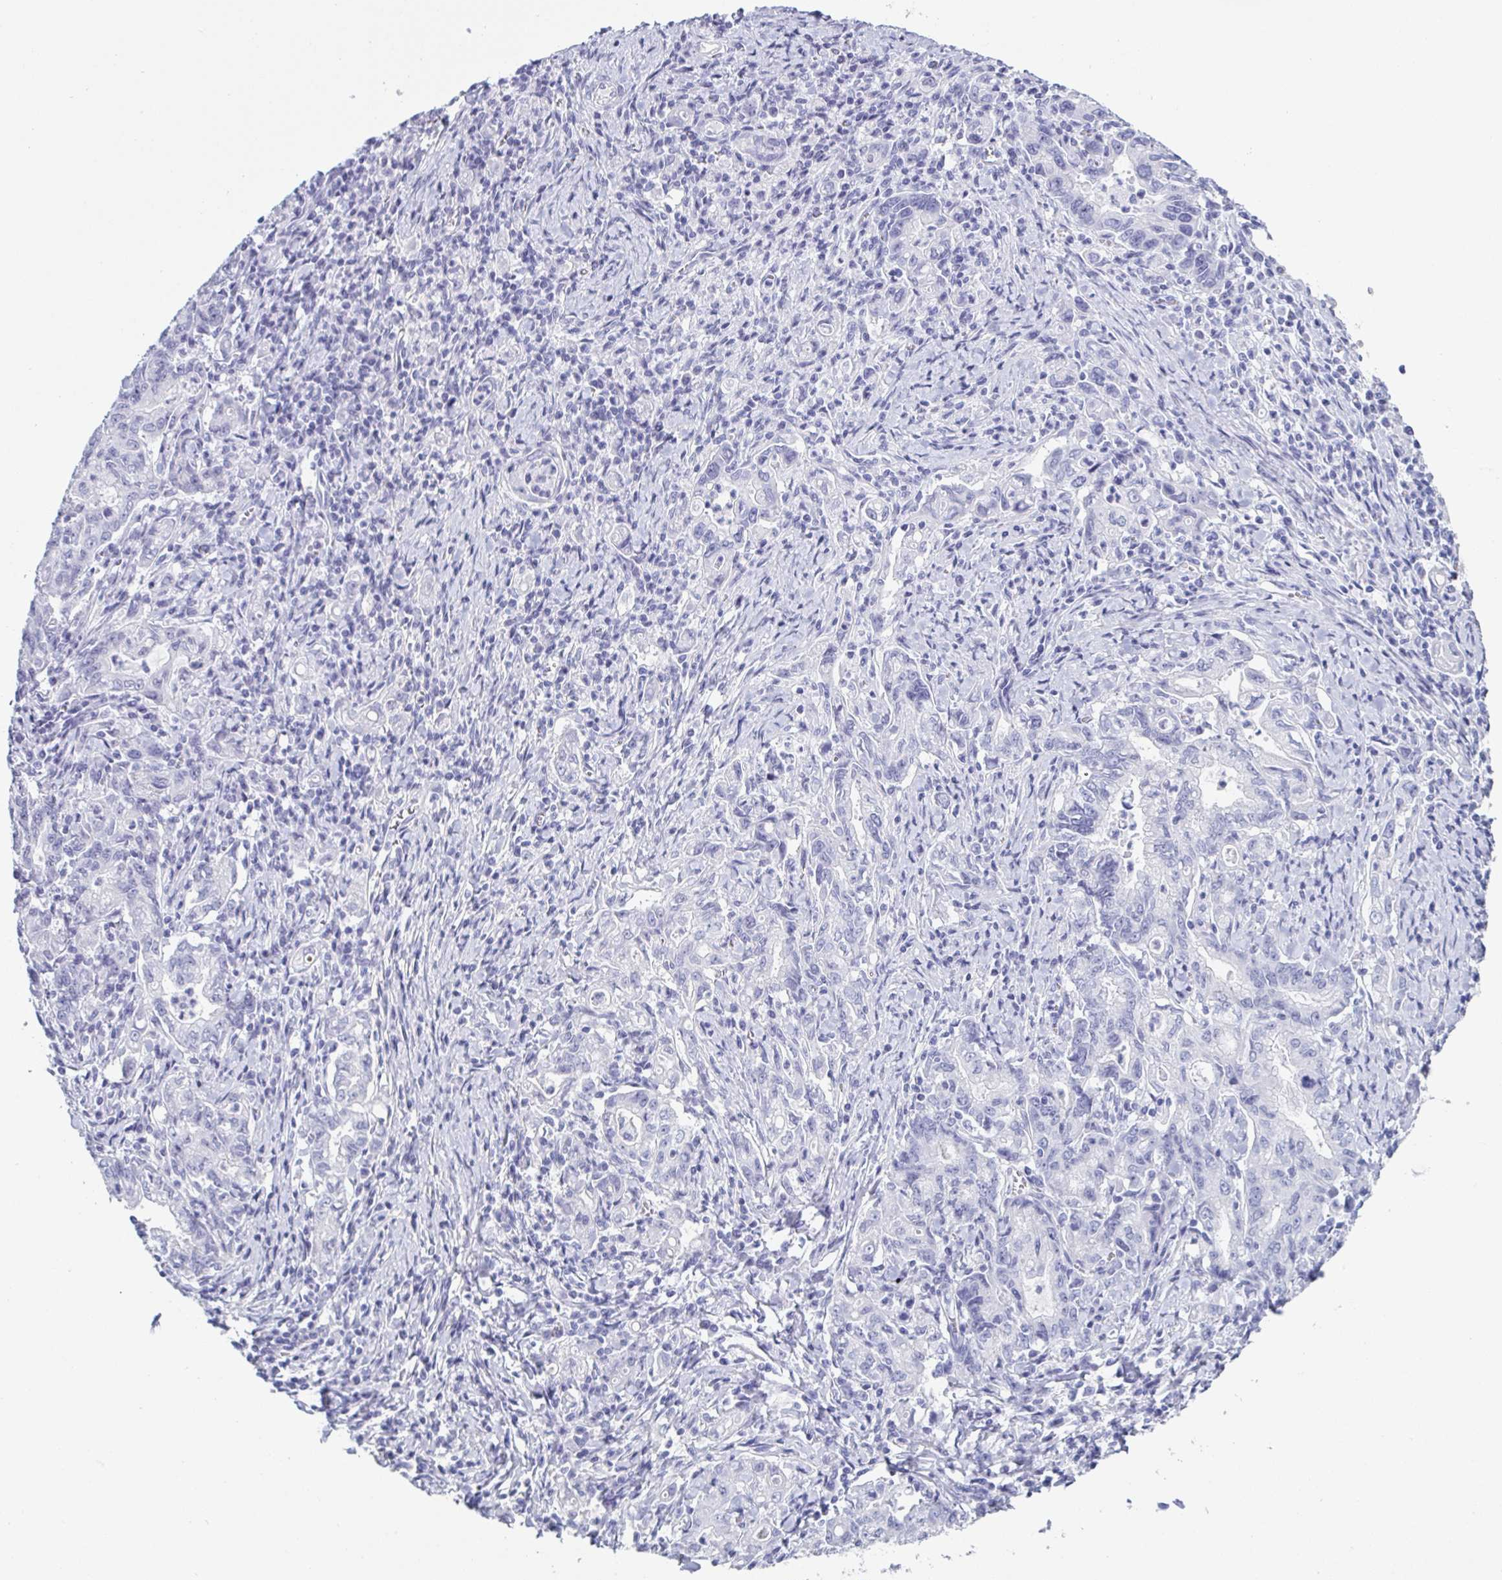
{"staining": {"intensity": "negative", "quantity": "none", "location": "none"}, "tissue": "stomach cancer", "cell_type": "Tumor cells", "image_type": "cancer", "snomed": [{"axis": "morphology", "description": "Adenocarcinoma, NOS"}, {"axis": "topography", "description": "Stomach, upper"}], "caption": "The micrograph demonstrates no staining of tumor cells in stomach adenocarcinoma. (Stains: DAB IHC with hematoxylin counter stain, Microscopy: brightfield microscopy at high magnification).", "gene": "ZG16B", "patient": {"sex": "female", "age": 79}}